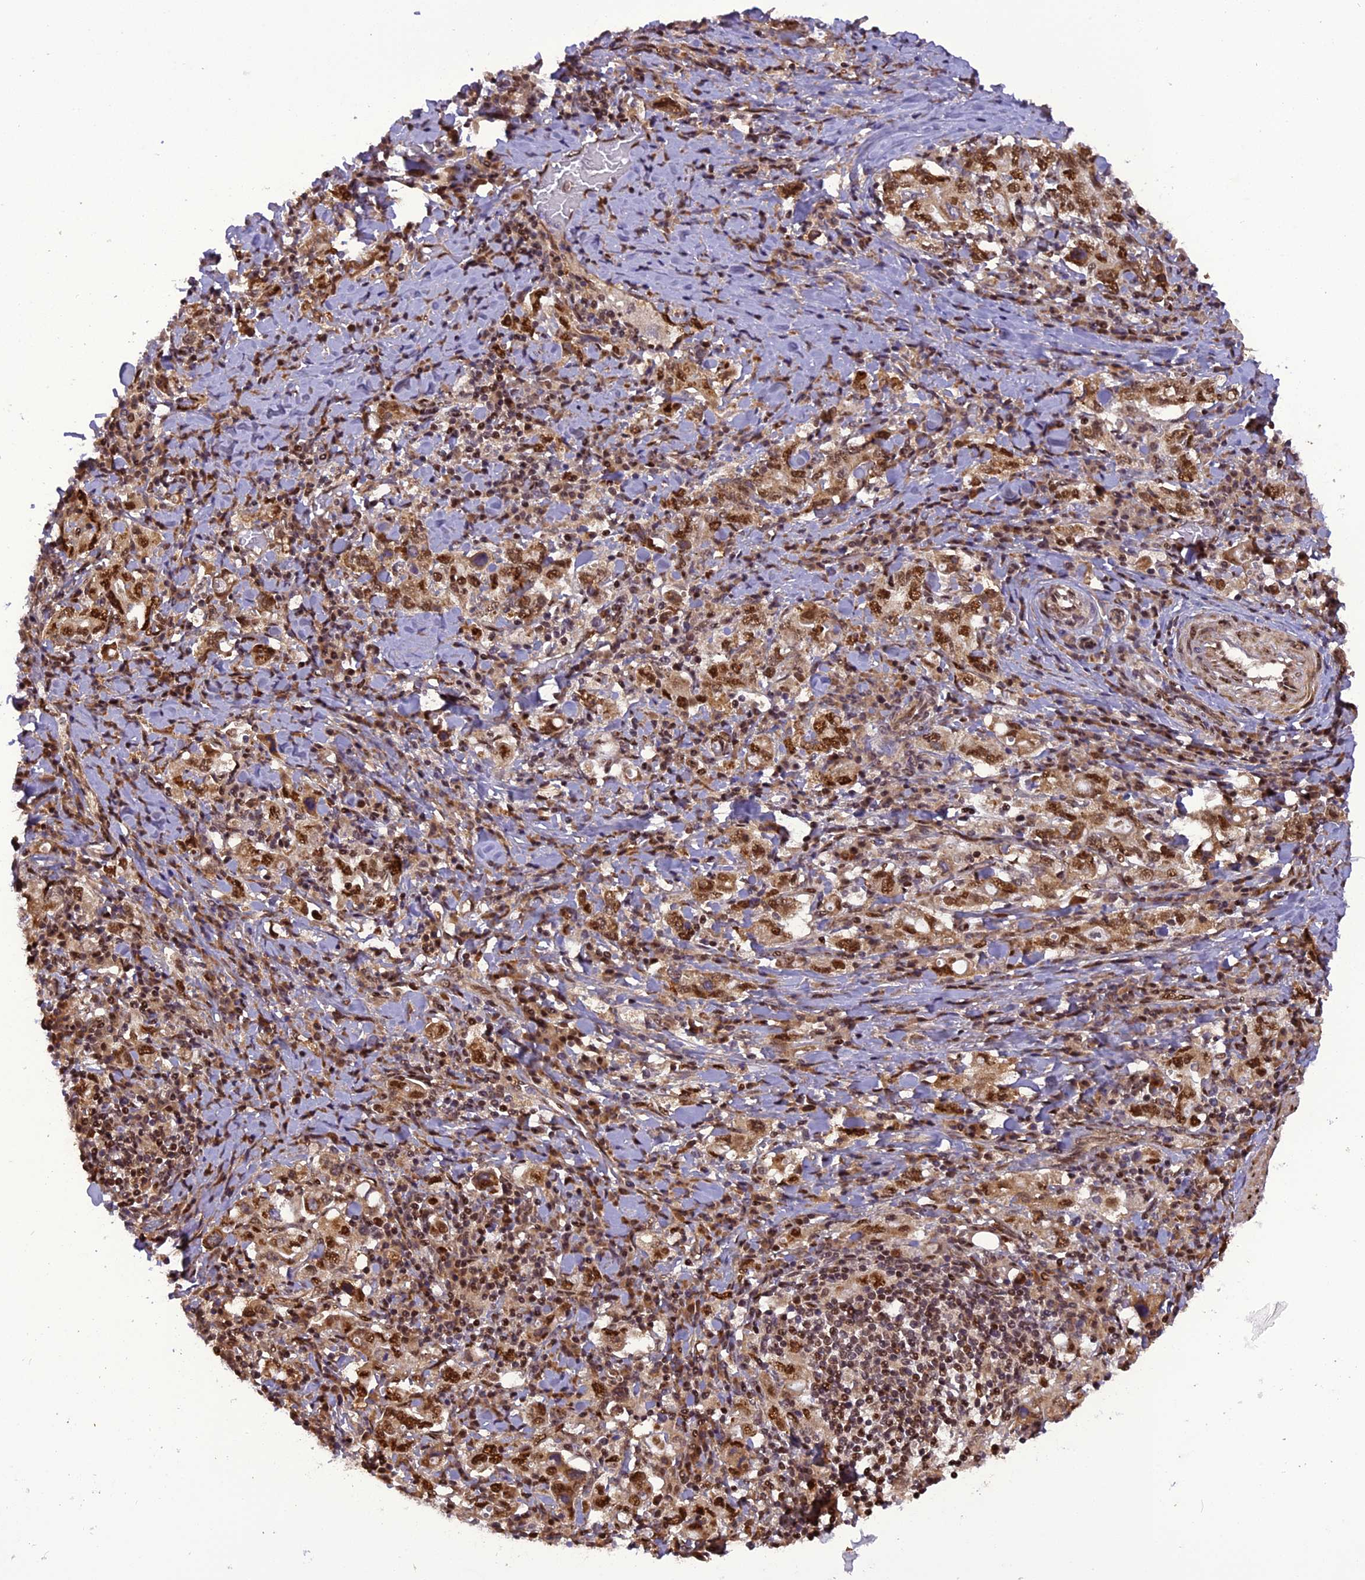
{"staining": {"intensity": "moderate", "quantity": ">75%", "location": "nuclear"}, "tissue": "stomach cancer", "cell_type": "Tumor cells", "image_type": "cancer", "snomed": [{"axis": "morphology", "description": "Adenocarcinoma, NOS"}, {"axis": "topography", "description": "Stomach, upper"}, {"axis": "topography", "description": "Stomach"}], "caption": "This is a histology image of immunohistochemistry (IHC) staining of stomach cancer, which shows moderate expression in the nuclear of tumor cells.", "gene": "MICALL1", "patient": {"sex": "male", "age": 62}}